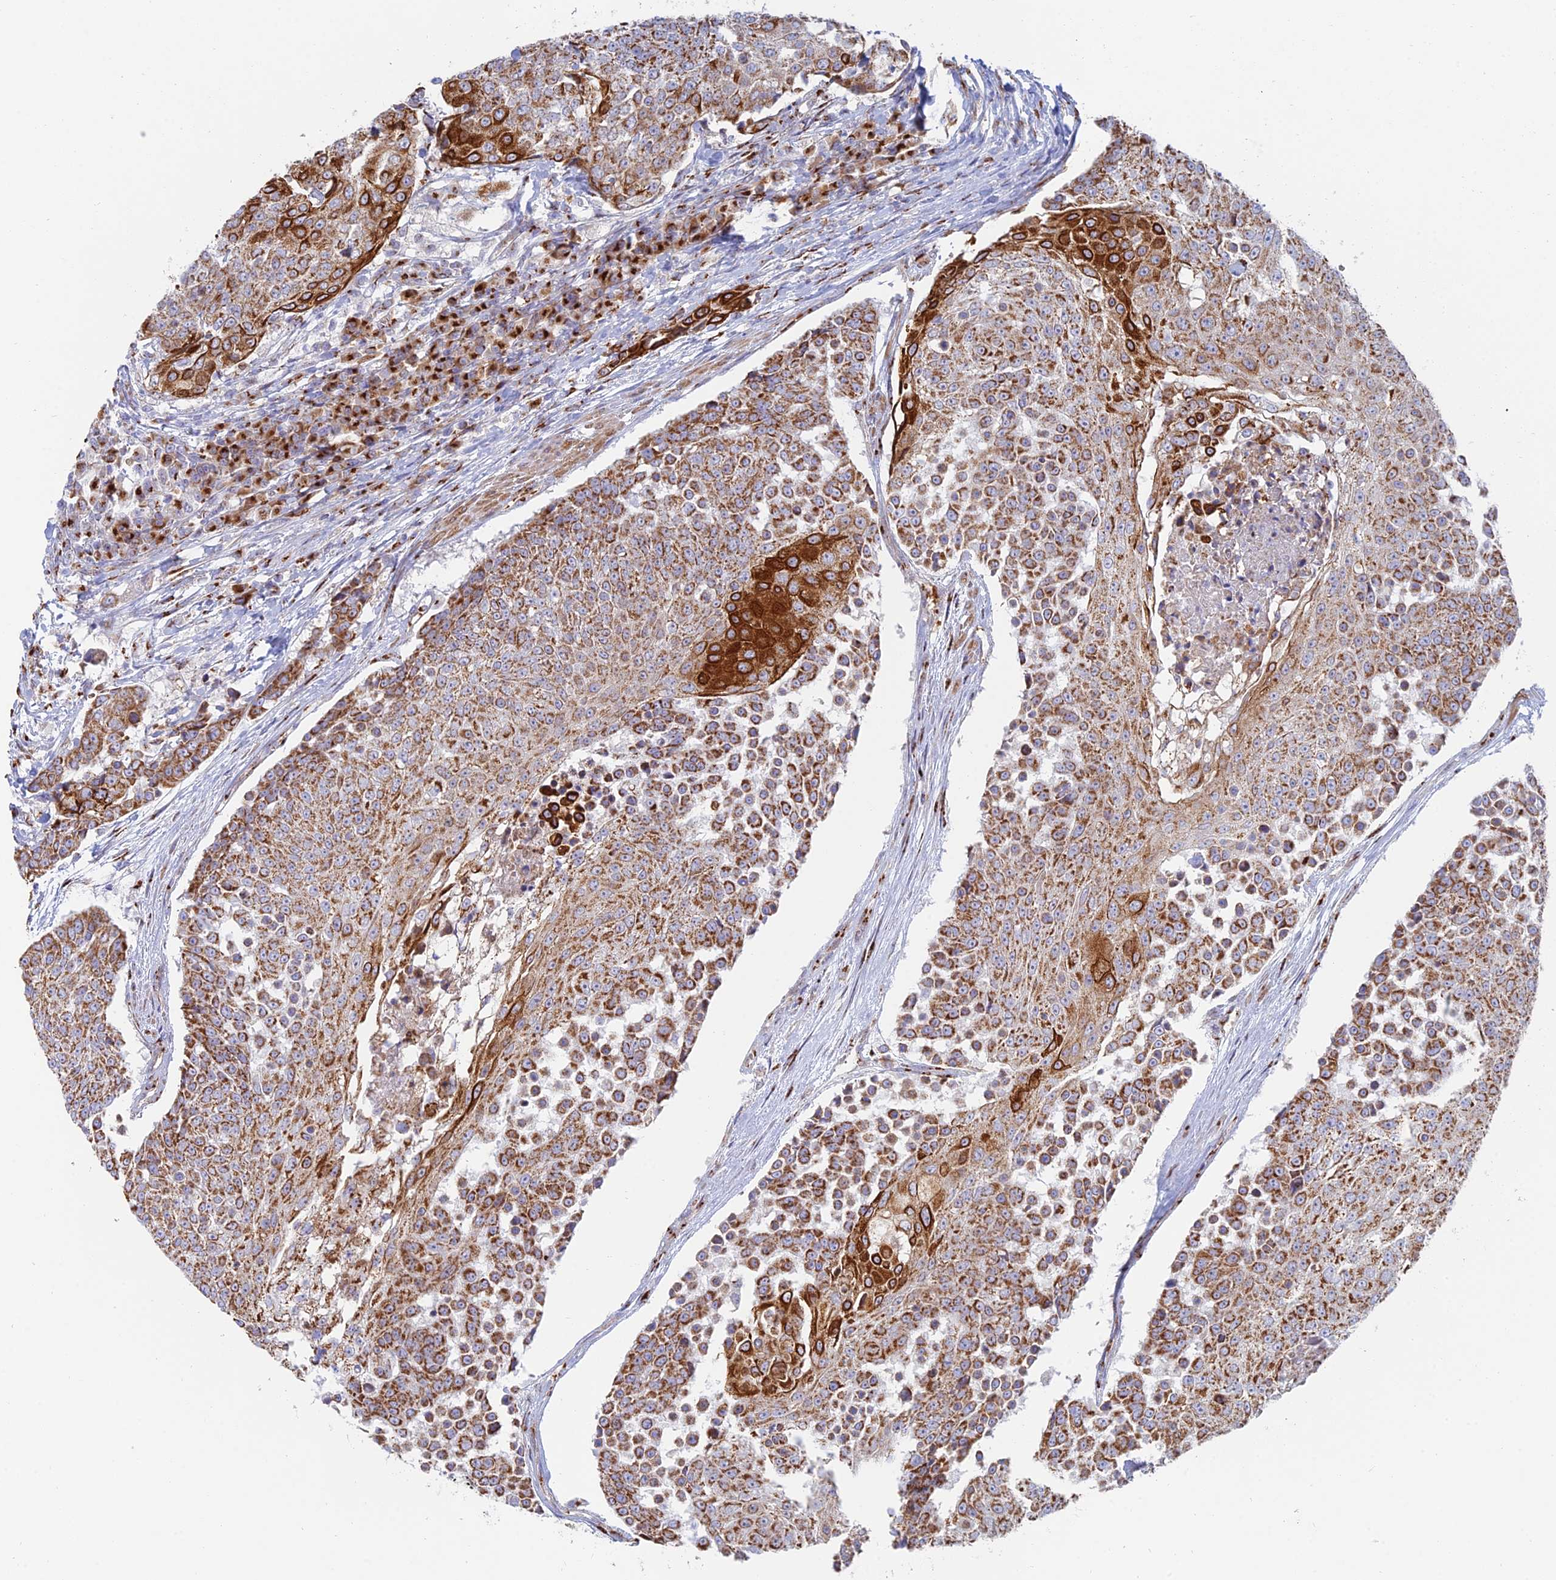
{"staining": {"intensity": "strong", "quantity": ">75%", "location": "cytoplasmic/membranous"}, "tissue": "urothelial cancer", "cell_type": "Tumor cells", "image_type": "cancer", "snomed": [{"axis": "morphology", "description": "Urothelial carcinoma, High grade"}, {"axis": "topography", "description": "Urinary bladder"}], "caption": "Tumor cells demonstrate high levels of strong cytoplasmic/membranous expression in about >75% of cells in high-grade urothelial carcinoma.", "gene": "HS2ST1", "patient": {"sex": "female", "age": 63}}